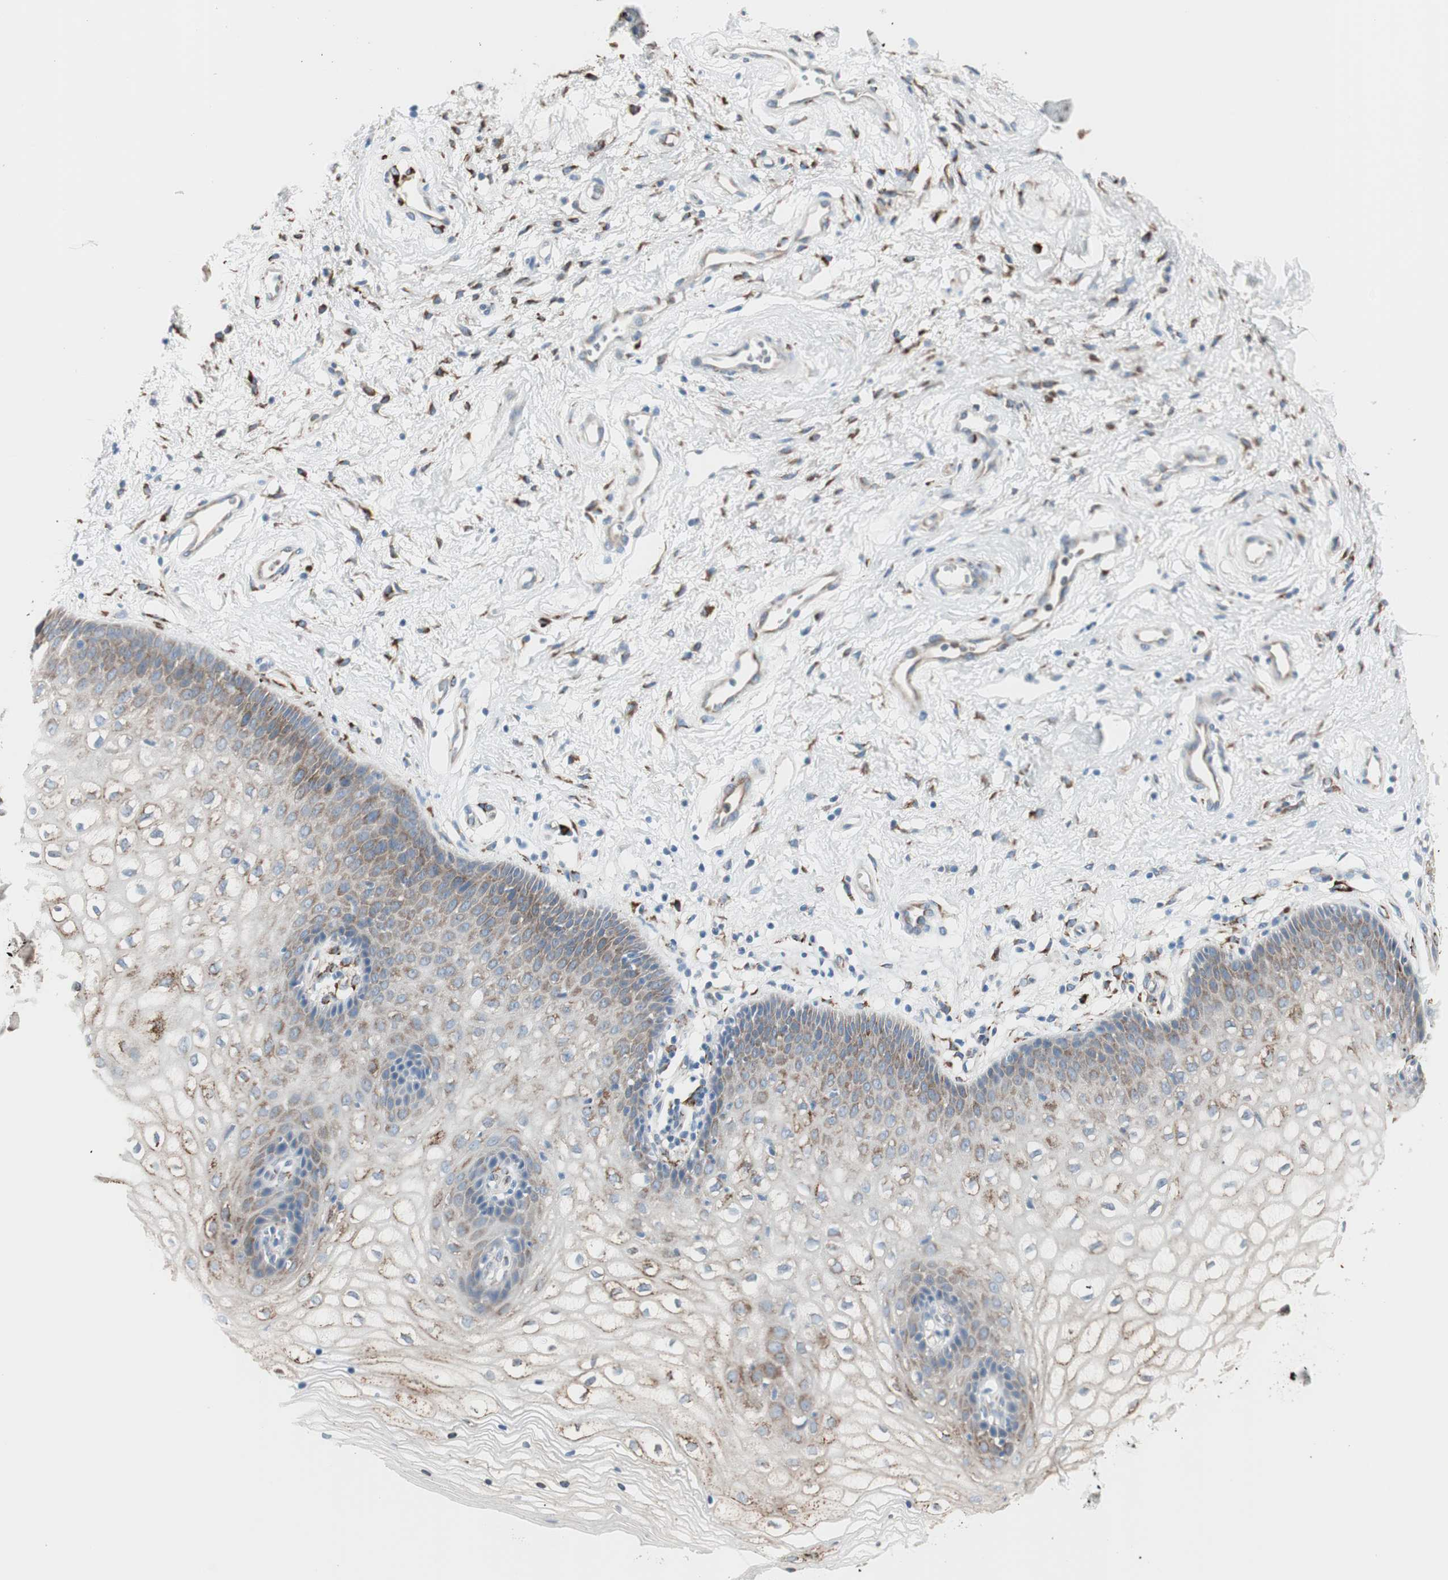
{"staining": {"intensity": "moderate", "quantity": "25%-75%", "location": "cytoplasmic/membranous"}, "tissue": "vagina", "cell_type": "Squamous epithelial cells", "image_type": "normal", "snomed": [{"axis": "morphology", "description": "Normal tissue, NOS"}, {"axis": "topography", "description": "Vagina"}], "caption": "A high-resolution micrograph shows immunohistochemistry staining of unremarkable vagina, which displays moderate cytoplasmic/membranous positivity in approximately 25%-75% of squamous epithelial cells. The staining was performed using DAB to visualize the protein expression in brown, while the nuclei were stained in blue with hematoxylin (Magnification: 20x).", "gene": "P4HTM", "patient": {"sex": "female", "age": 34}}